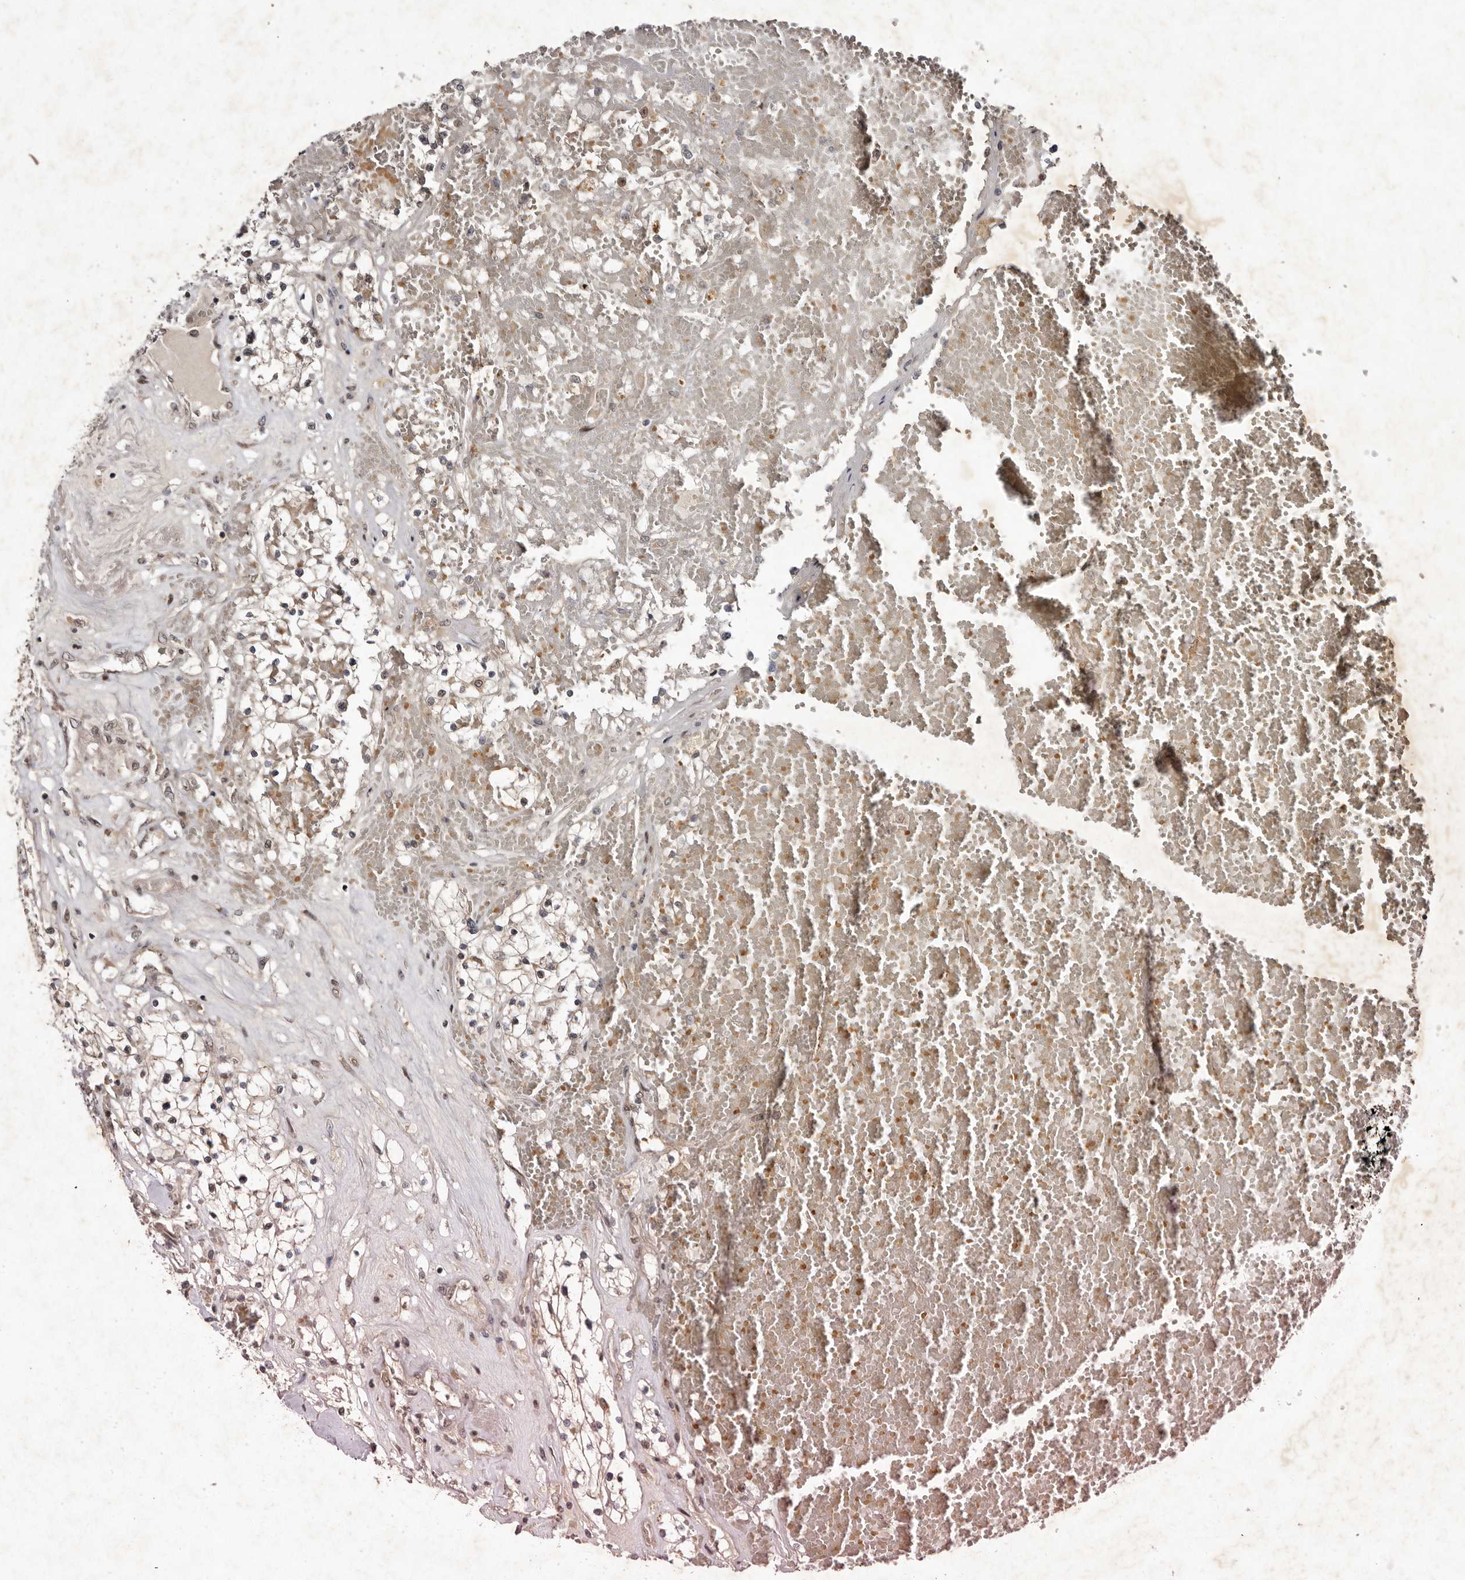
{"staining": {"intensity": "weak", "quantity": "25%-75%", "location": "cytoplasmic/membranous,nuclear"}, "tissue": "renal cancer", "cell_type": "Tumor cells", "image_type": "cancer", "snomed": [{"axis": "morphology", "description": "Normal tissue, NOS"}, {"axis": "morphology", "description": "Adenocarcinoma, NOS"}, {"axis": "topography", "description": "Kidney"}], "caption": "A micrograph showing weak cytoplasmic/membranous and nuclear expression in approximately 25%-75% of tumor cells in adenocarcinoma (renal), as visualized by brown immunohistochemical staining.", "gene": "ABL1", "patient": {"sex": "male", "age": 68}}